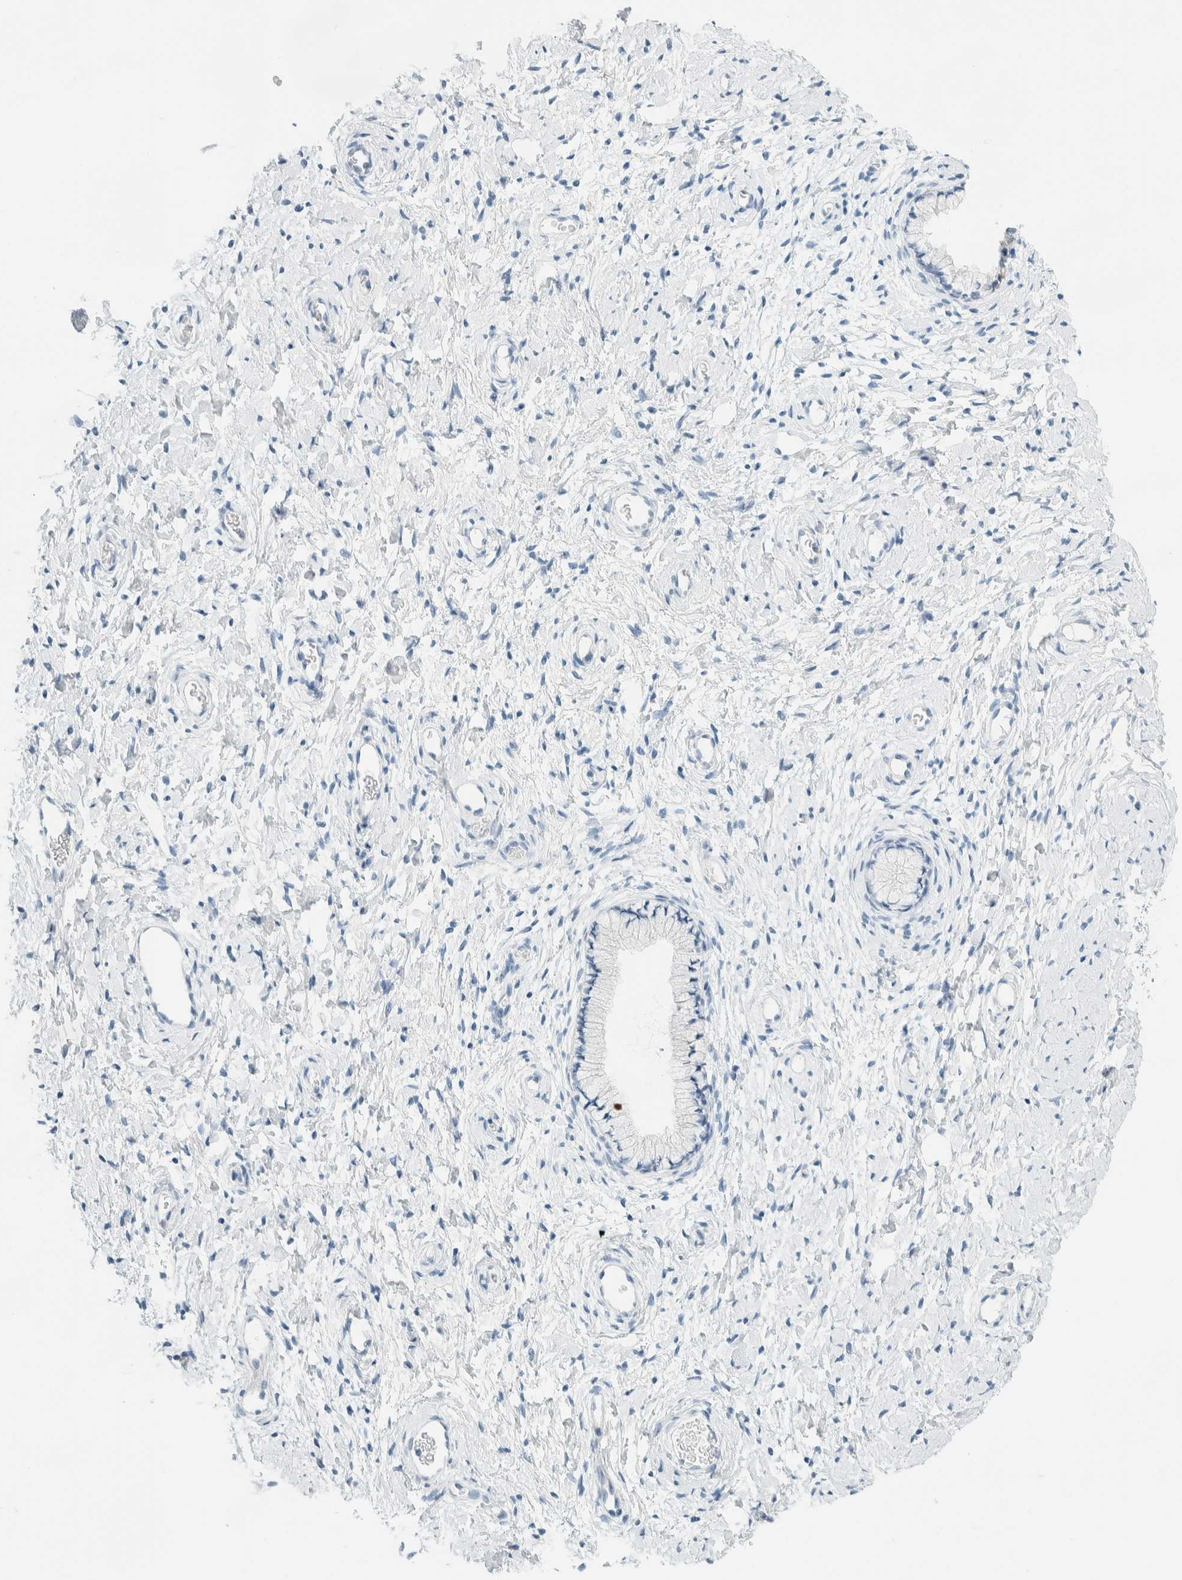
{"staining": {"intensity": "negative", "quantity": "none", "location": "none"}, "tissue": "cervix", "cell_type": "Glandular cells", "image_type": "normal", "snomed": [{"axis": "morphology", "description": "Normal tissue, NOS"}, {"axis": "topography", "description": "Cervix"}], "caption": "Immunohistochemistry (IHC) histopathology image of benign cervix: human cervix stained with DAB displays no significant protein expression in glandular cells.", "gene": "ARHGAP27", "patient": {"sex": "female", "age": 72}}